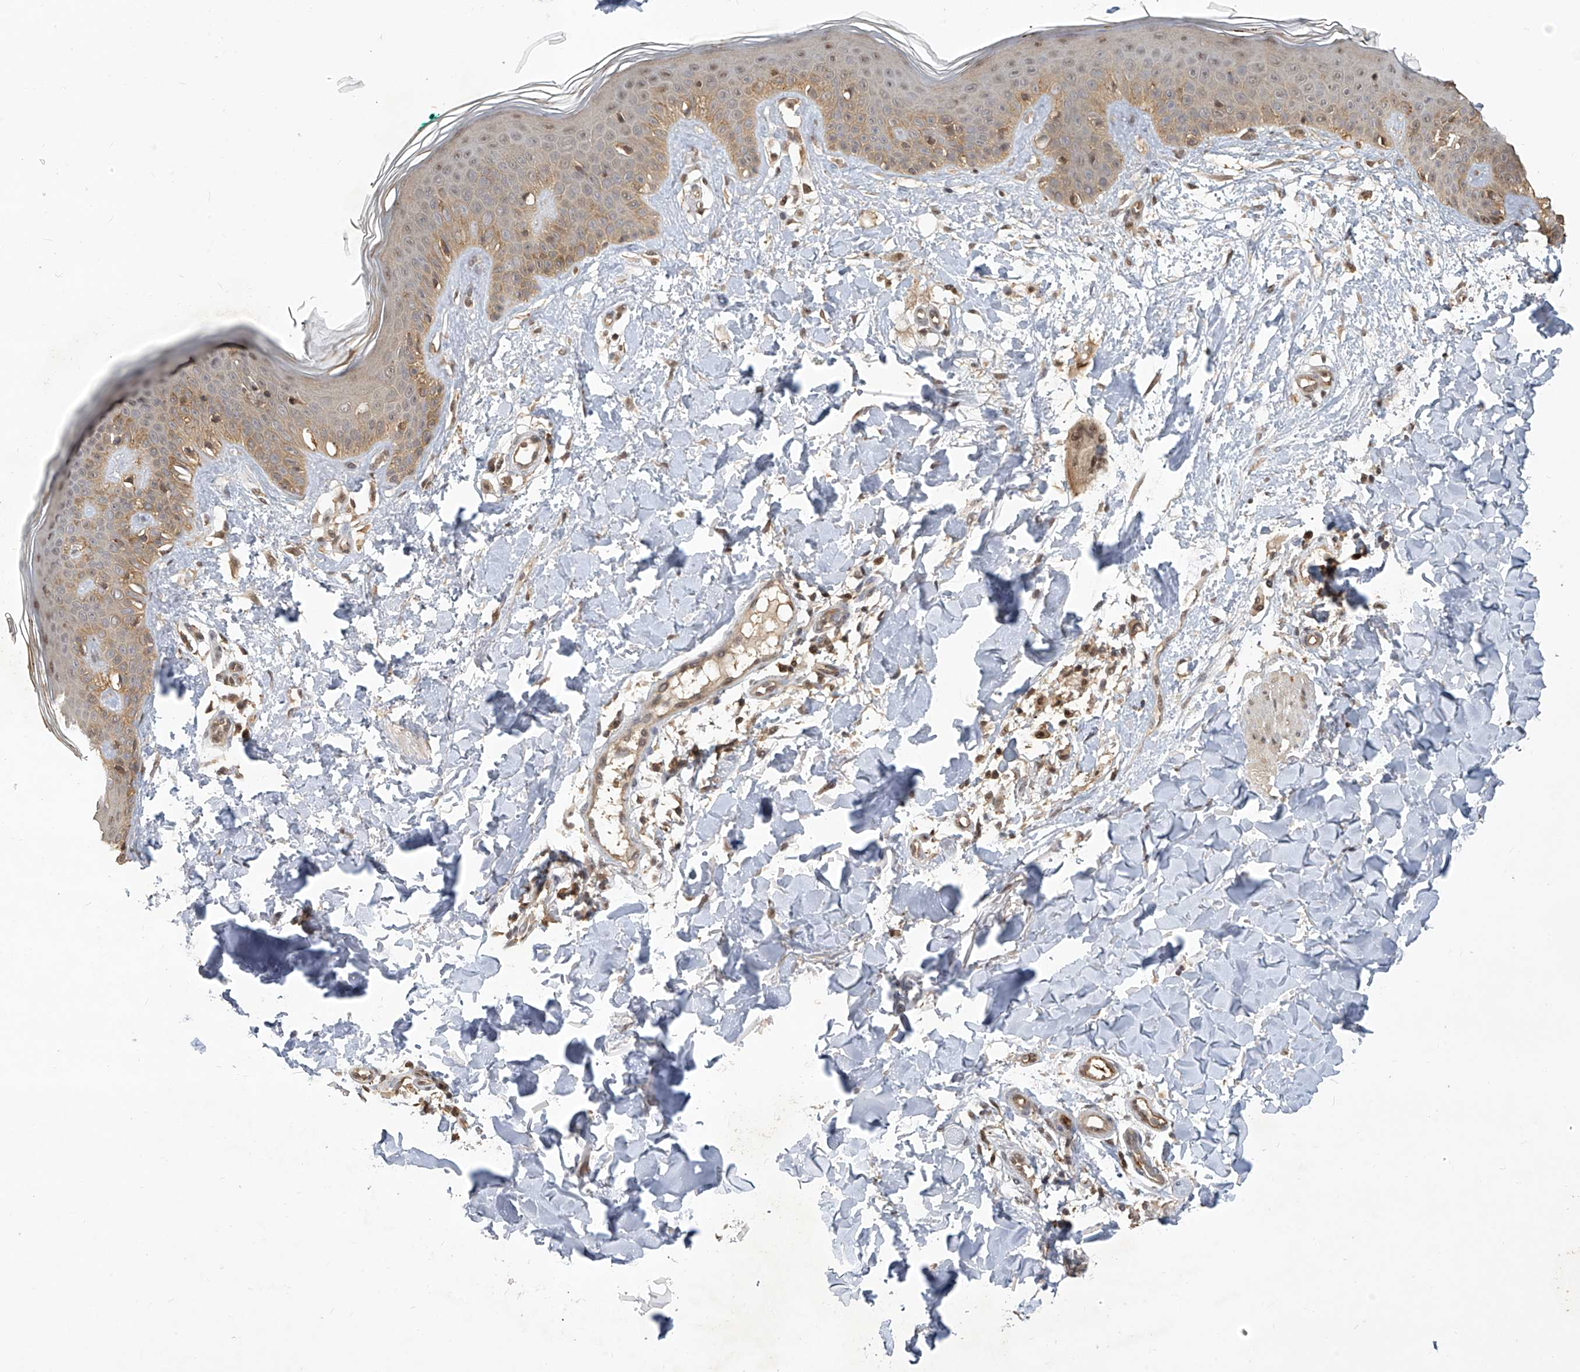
{"staining": {"intensity": "moderate", "quantity": ">75%", "location": "nuclear"}, "tissue": "skin", "cell_type": "Fibroblasts", "image_type": "normal", "snomed": [{"axis": "morphology", "description": "Normal tissue, NOS"}, {"axis": "topography", "description": "Skin"}], "caption": "A histopathology image of skin stained for a protein demonstrates moderate nuclear brown staining in fibroblasts.", "gene": "PSMB1", "patient": {"sex": "male", "age": 37}}